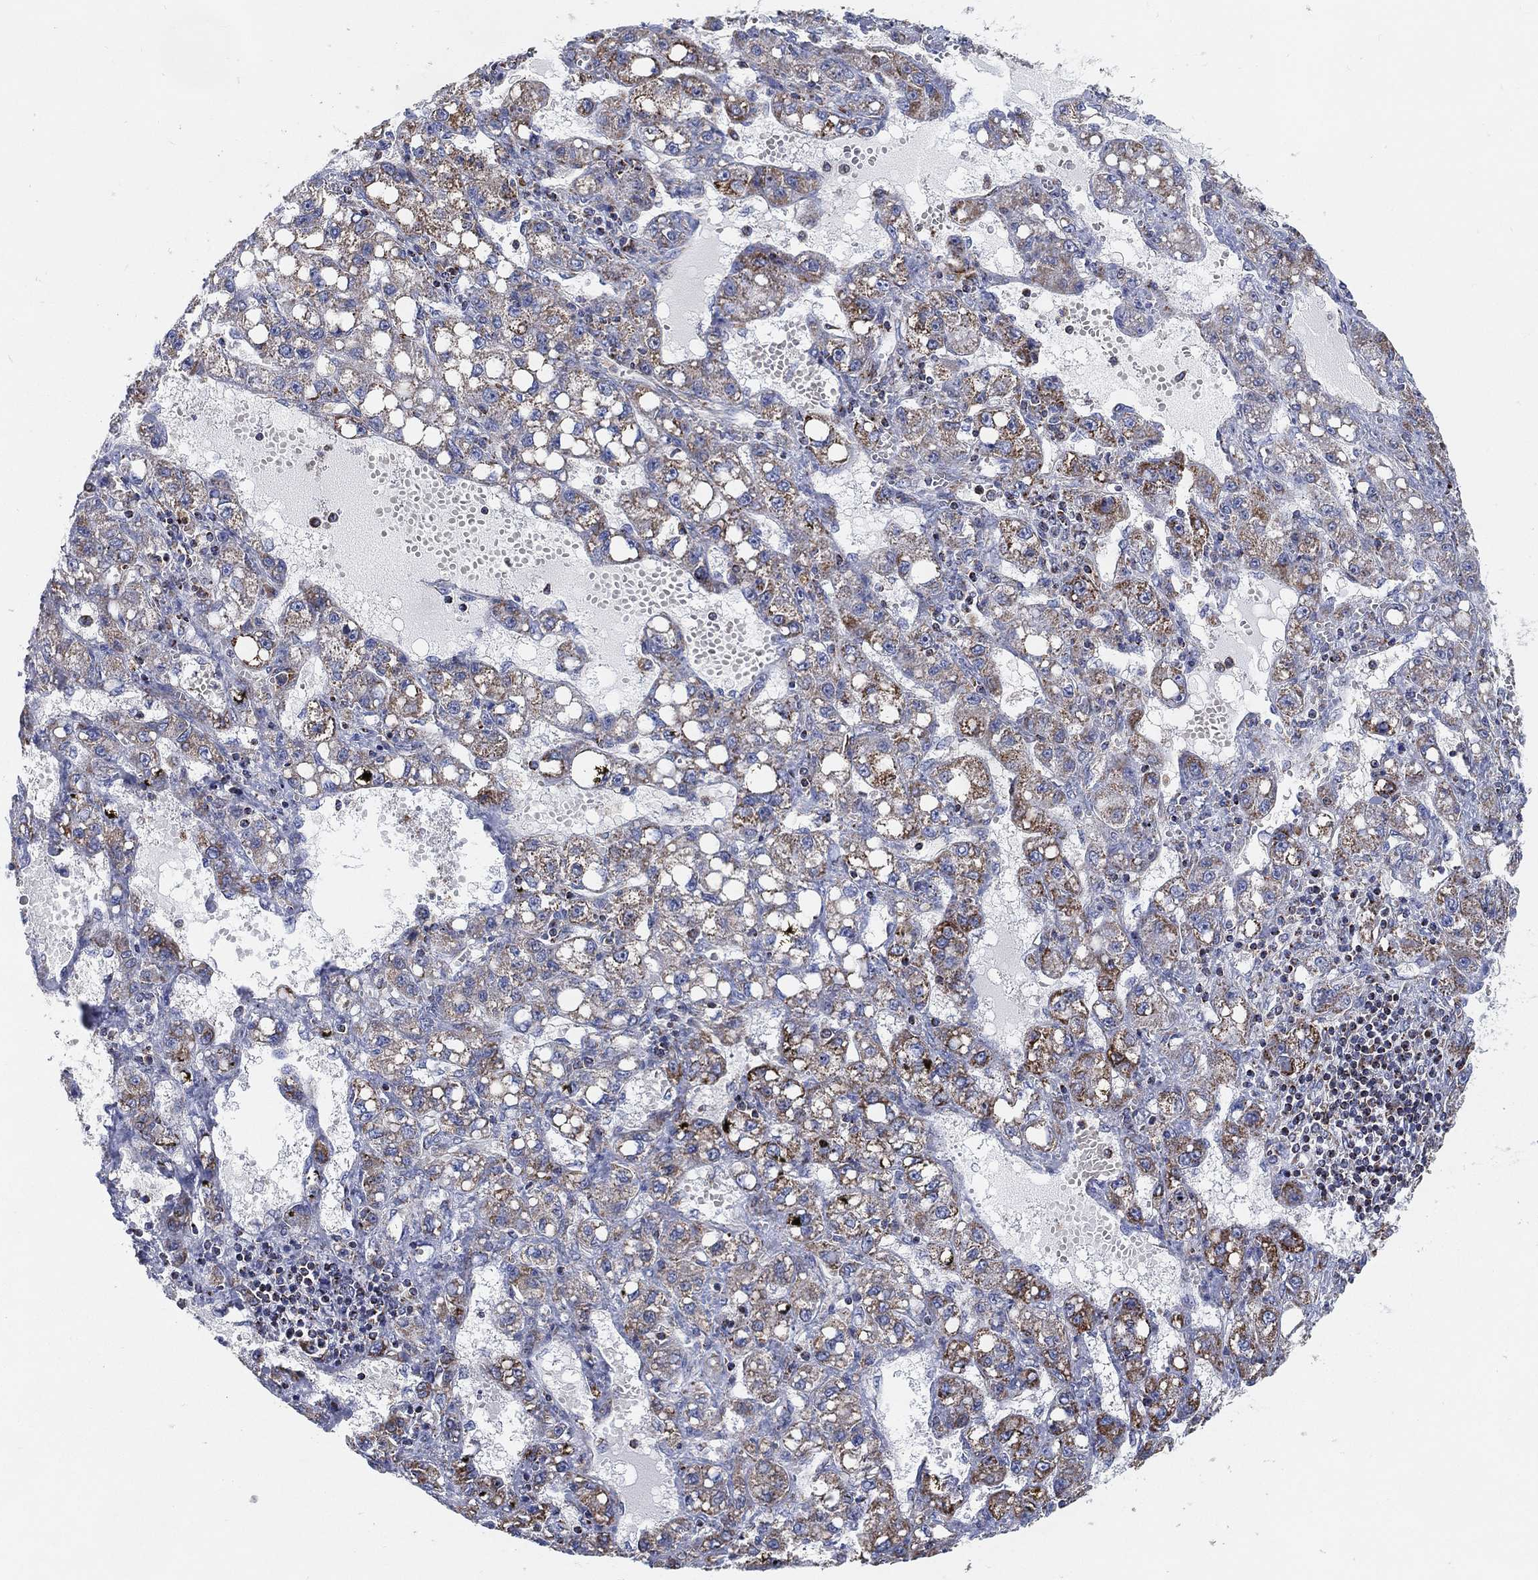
{"staining": {"intensity": "moderate", "quantity": "<25%", "location": "cytoplasmic/membranous"}, "tissue": "liver cancer", "cell_type": "Tumor cells", "image_type": "cancer", "snomed": [{"axis": "morphology", "description": "Carcinoma, Hepatocellular, NOS"}, {"axis": "topography", "description": "Liver"}], "caption": "An immunohistochemistry histopathology image of neoplastic tissue is shown. Protein staining in brown highlights moderate cytoplasmic/membranous positivity in liver hepatocellular carcinoma within tumor cells.", "gene": "GCAT", "patient": {"sex": "female", "age": 65}}